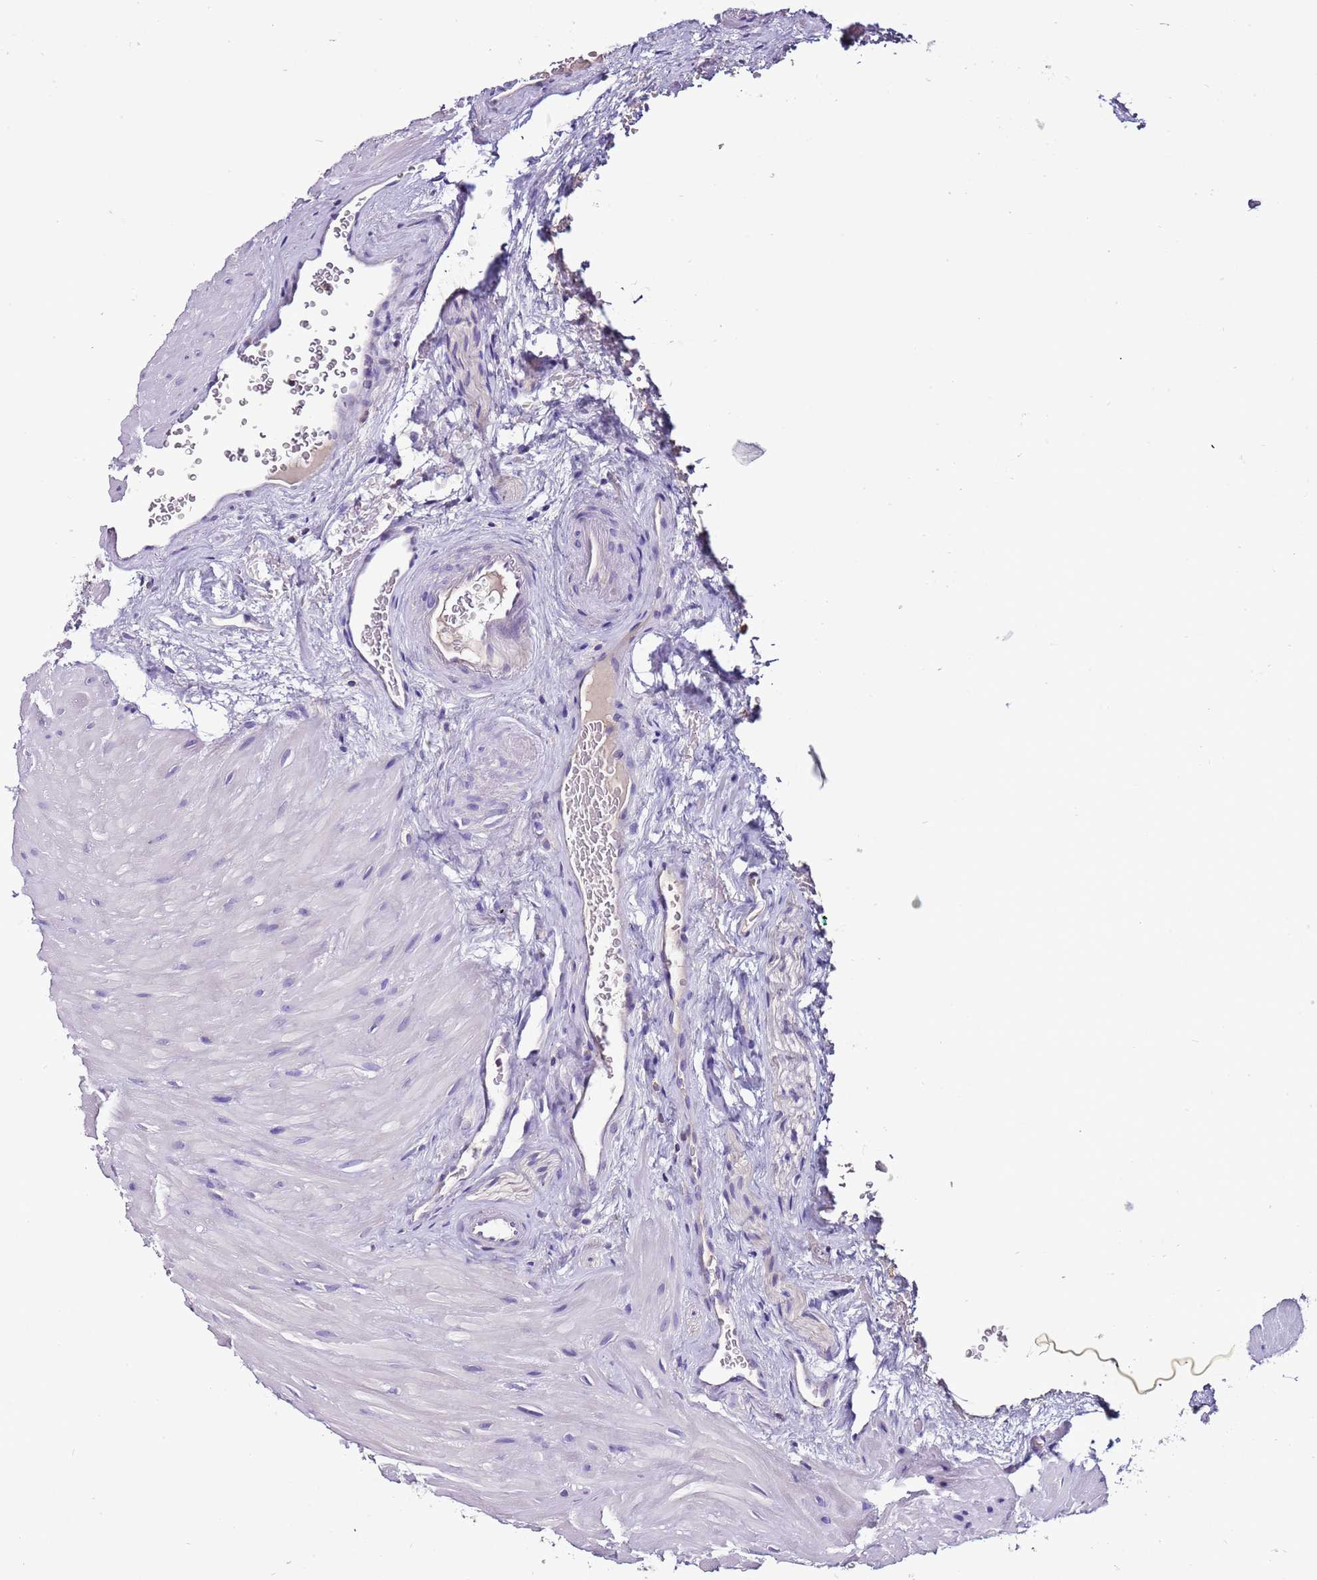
{"staining": {"intensity": "negative", "quantity": "none", "location": "none"}, "tissue": "seminal vesicle", "cell_type": "Glandular cells", "image_type": "normal", "snomed": [{"axis": "morphology", "description": "Normal tissue, NOS"}, {"axis": "topography", "description": "Prostate"}, {"axis": "topography", "description": "Seminal veicle"}], "caption": "Immunohistochemistry micrograph of normal seminal vesicle: human seminal vesicle stained with DAB displays no significant protein expression in glandular cells.", "gene": "IGIP", "patient": {"sex": "male", "age": 59}}